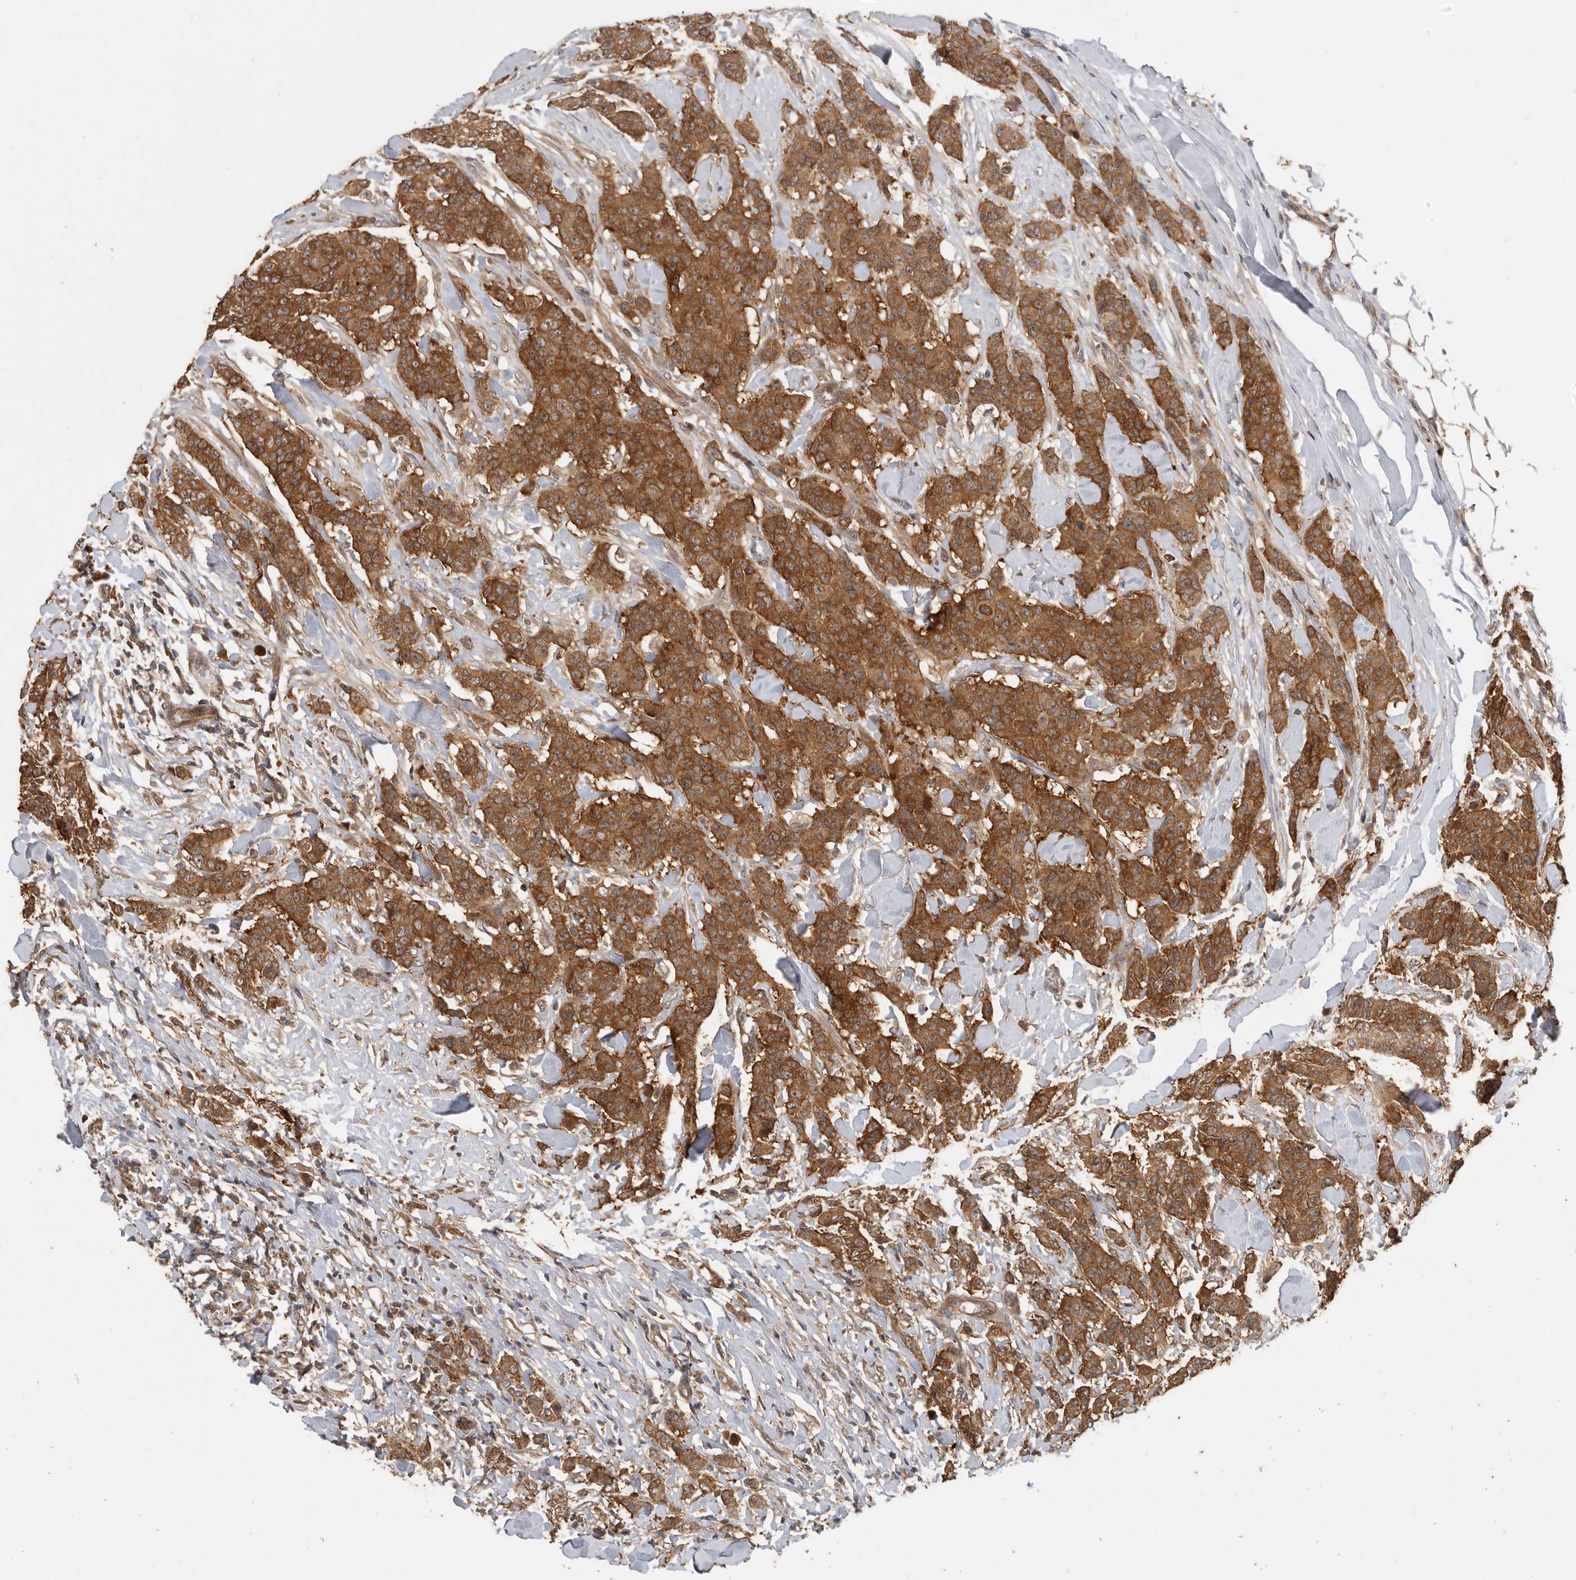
{"staining": {"intensity": "strong", "quantity": ">75%", "location": "cytoplasmic/membranous"}, "tissue": "breast cancer", "cell_type": "Tumor cells", "image_type": "cancer", "snomed": [{"axis": "morphology", "description": "Duct carcinoma"}, {"axis": "topography", "description": "Breast"}], "caption": "Immunohistochemistry photomicrograph of human breast cancer stained for a protein (brown), which displays high levels of strong cytoplasmic/membranous expression in about >75% of tumor cells.", "gene": "CCT8", "patient": {"sex": "female", "age": 40}}